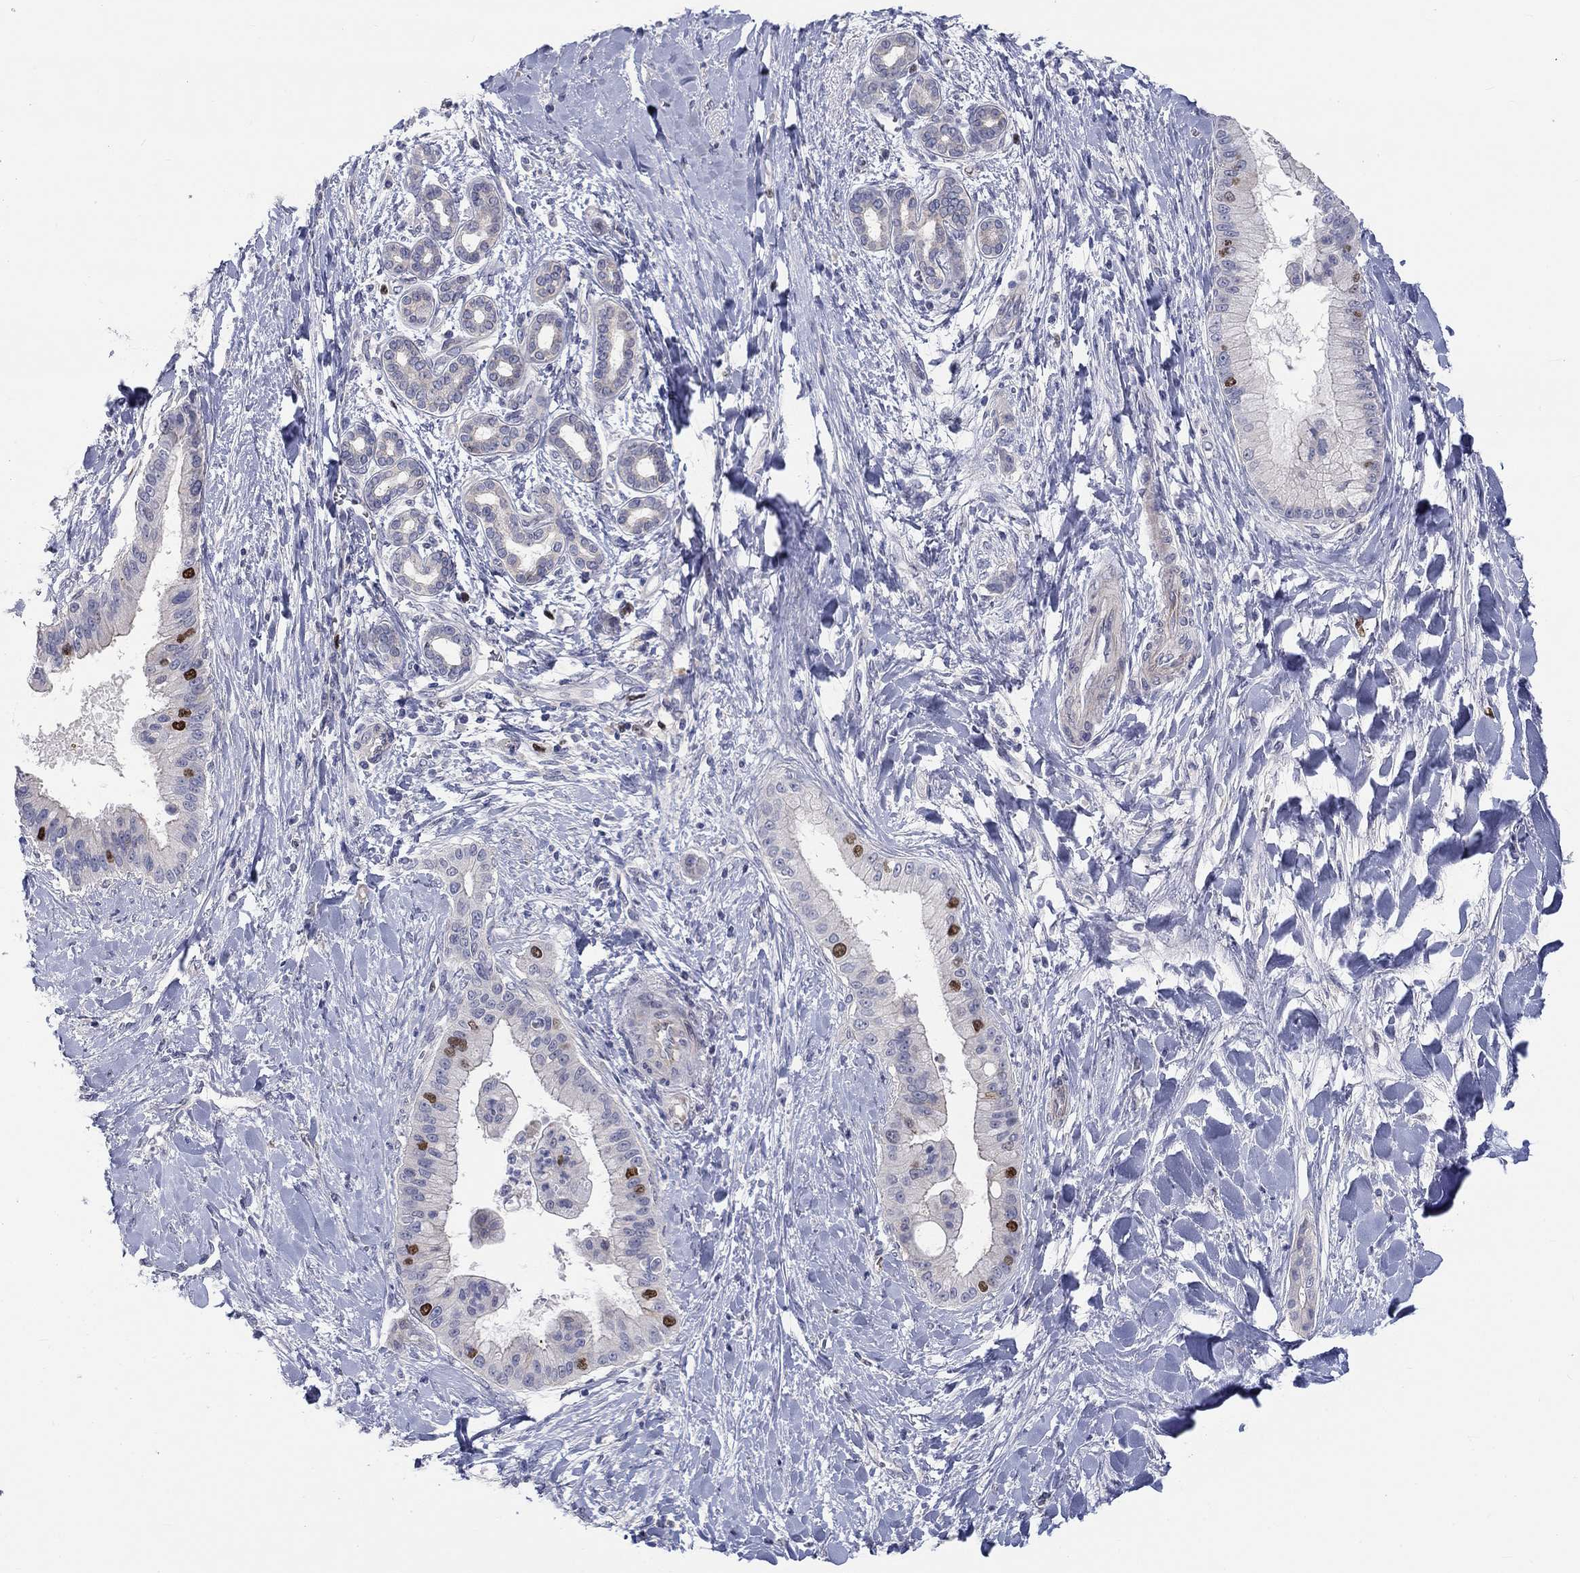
{"staining": {"intensity": "strong", "quantity": "<25%", "location": "nuclear"}, "tissue": "liver cancer", "cell_type": "Tumor cells", "image_type": "cancer", "snomed": [{"axis": "morphology", "description": "Cholangiocarcinoma"}, {"axis": "topography", "description": "Liver"}], "caption": "An image of human cholangiocarcinoma (liver) stained for a protein shows strong nuclear brown staining in tumor cells.", "gene": "PRC1", "patient": {"sex": "female", "age": 54}}